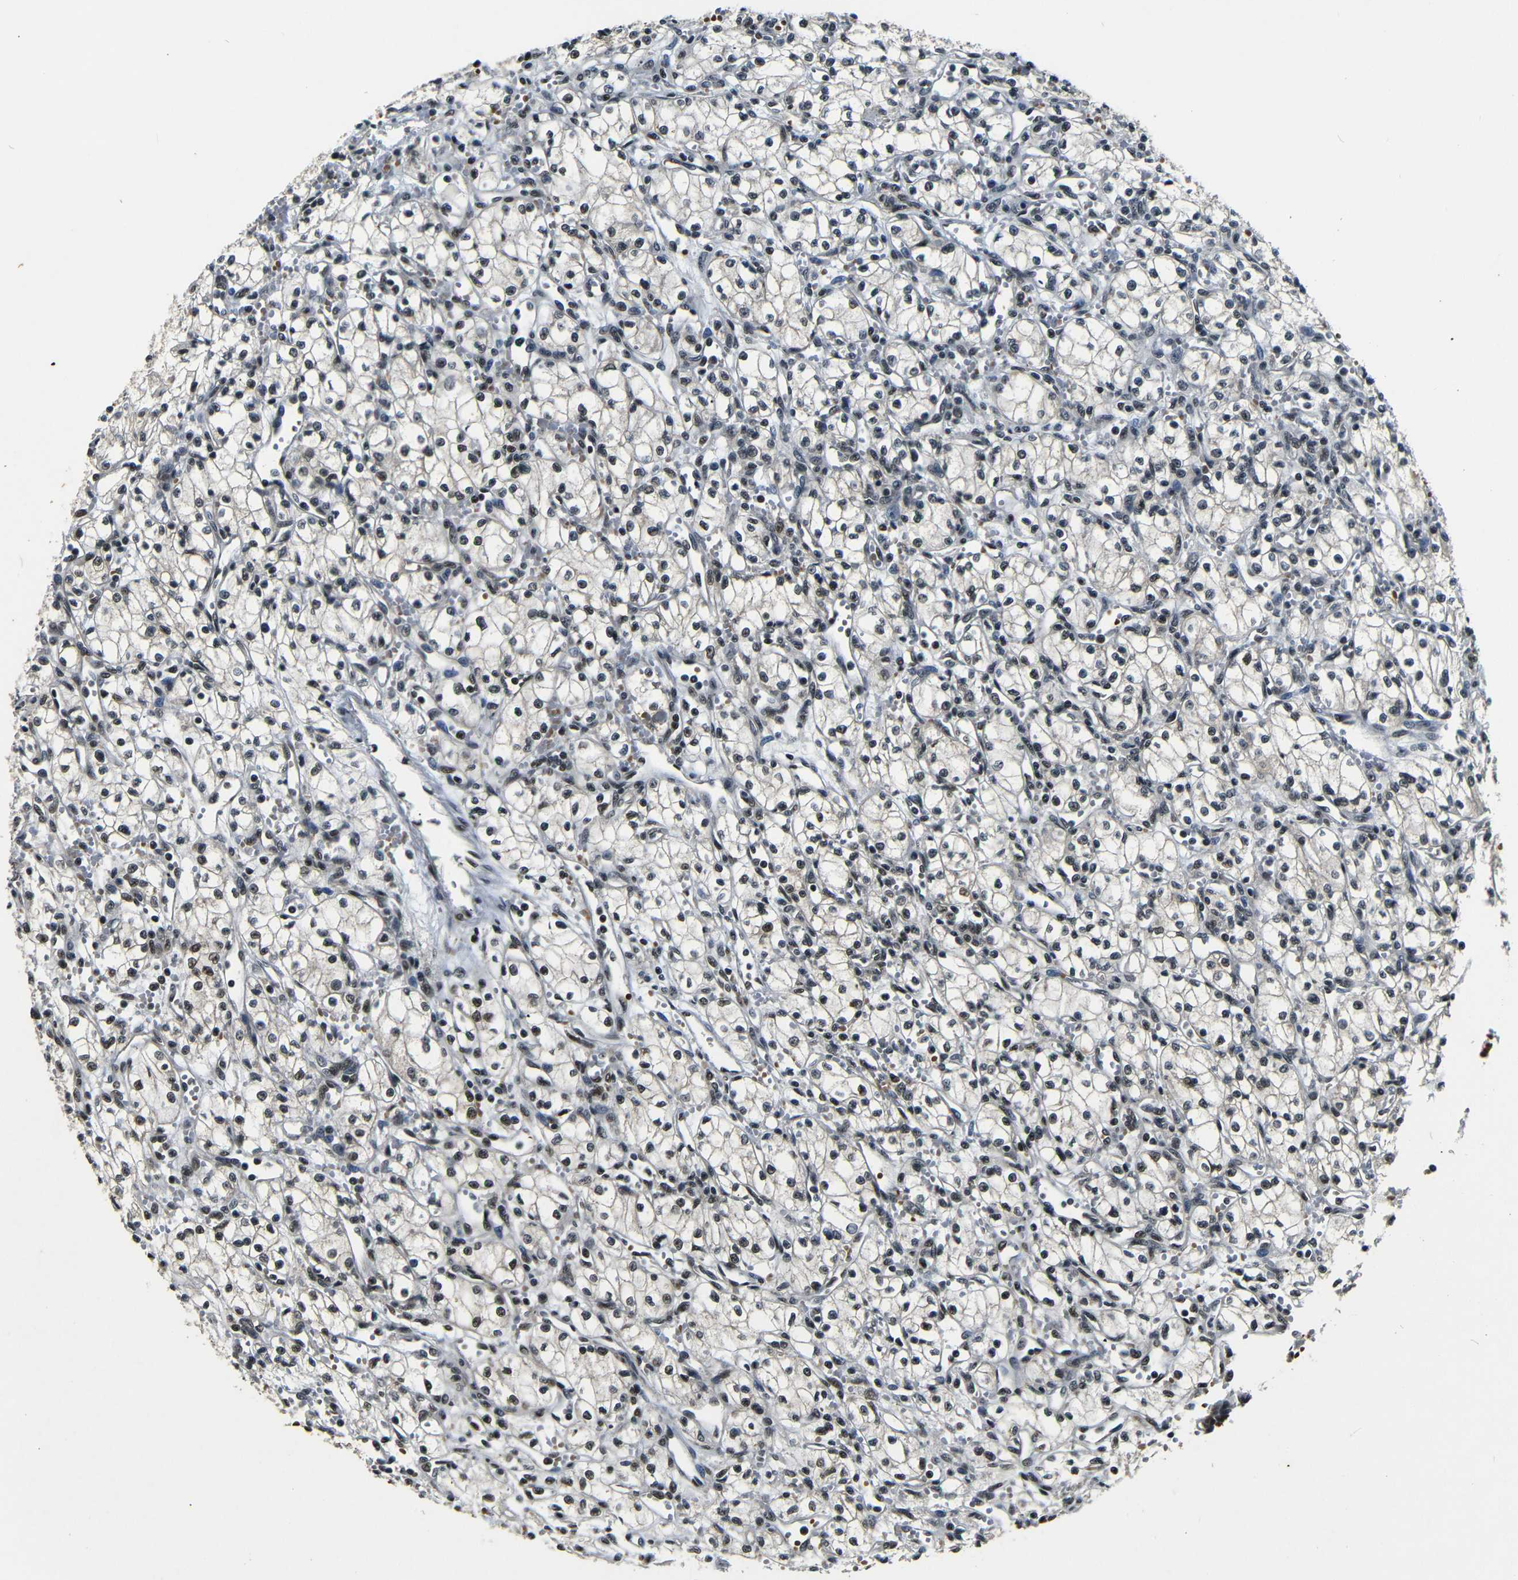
{"staining": {"intensity": "weak", "quantity": "25%-75%", "location": "nuclear"}, "tissue": "renal cancer", "cell_type": "Tumor cells", "image_type": "cancer", "snomed": [{"axis": "morphology", "description": "Normal tissue, NOS"}, {"axis": "morphology", "description": "Adenocarcinoma, NOS"}, {"axis": "topography", "description": "Kidney"}], "caption": "A histopathology image showing weak nuclear expression in about 25%-75% of tumor cells in adenocarcinoma (renal), as visualized by brown immunohistochemical staining.", "gene": "FOXD4", "patient": {"sex": "male", "age": 59}}